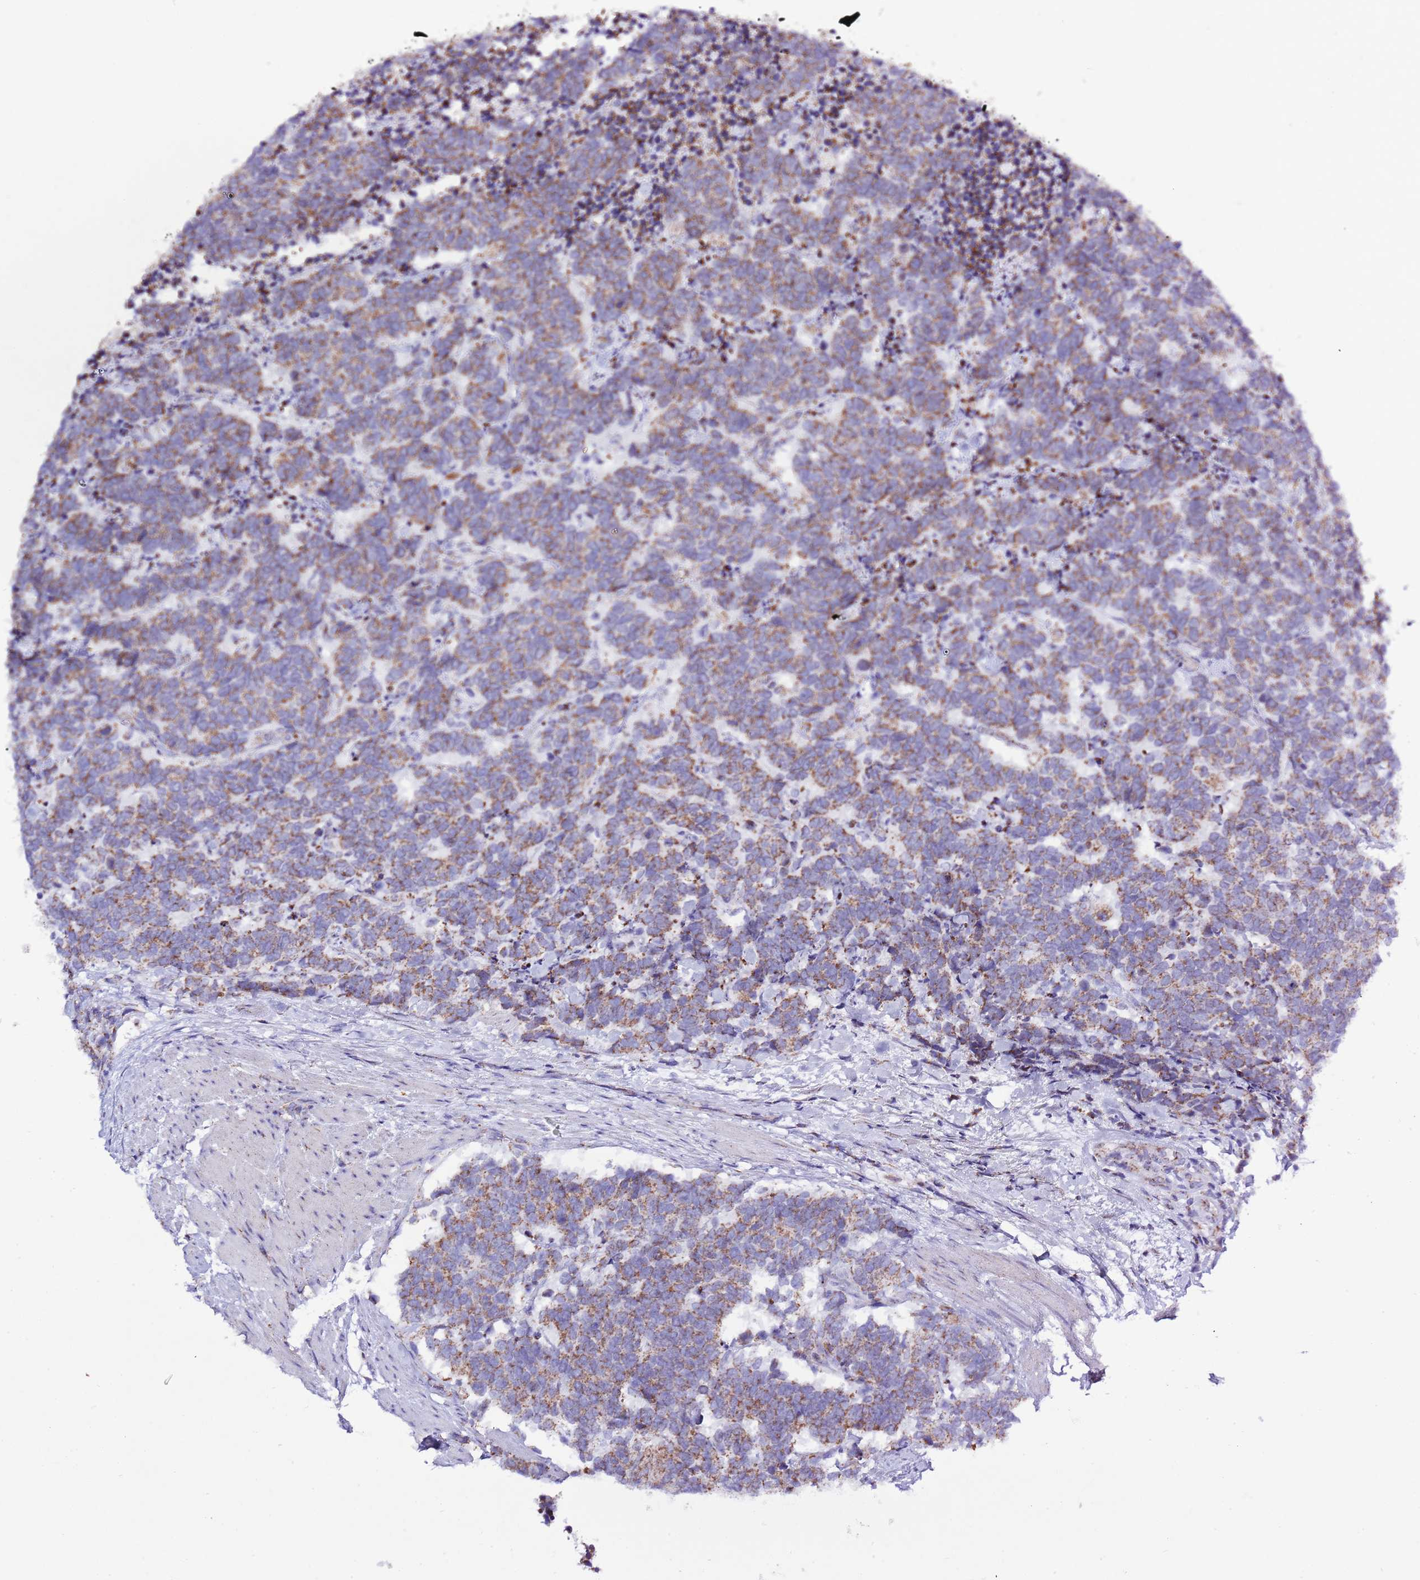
{"staining": {"intensity": "moderate", "quantity": ">75%", "location": "cytoplasmic/membranous"}, "tissue": "carcinoid", "cell_type": "Tumor cells", "image_type": "cancer", "snomed": [{"axis": "morphology", "description": "Carcinoma, NOS"}, {"axis": "morphology", "description": "Carcinoid, malignant, NOS"}, {"axis": "topography", "description": "Prostate"}], "caption": "Immunohistochemical staining of human carcinoid exhibits medium levels of moderate cytoplasmic/membranous protein staining in approximately >75% of tumor cells.", "gene": "TEKTIP1", "patient": {"sex": "male", "age": 57}}